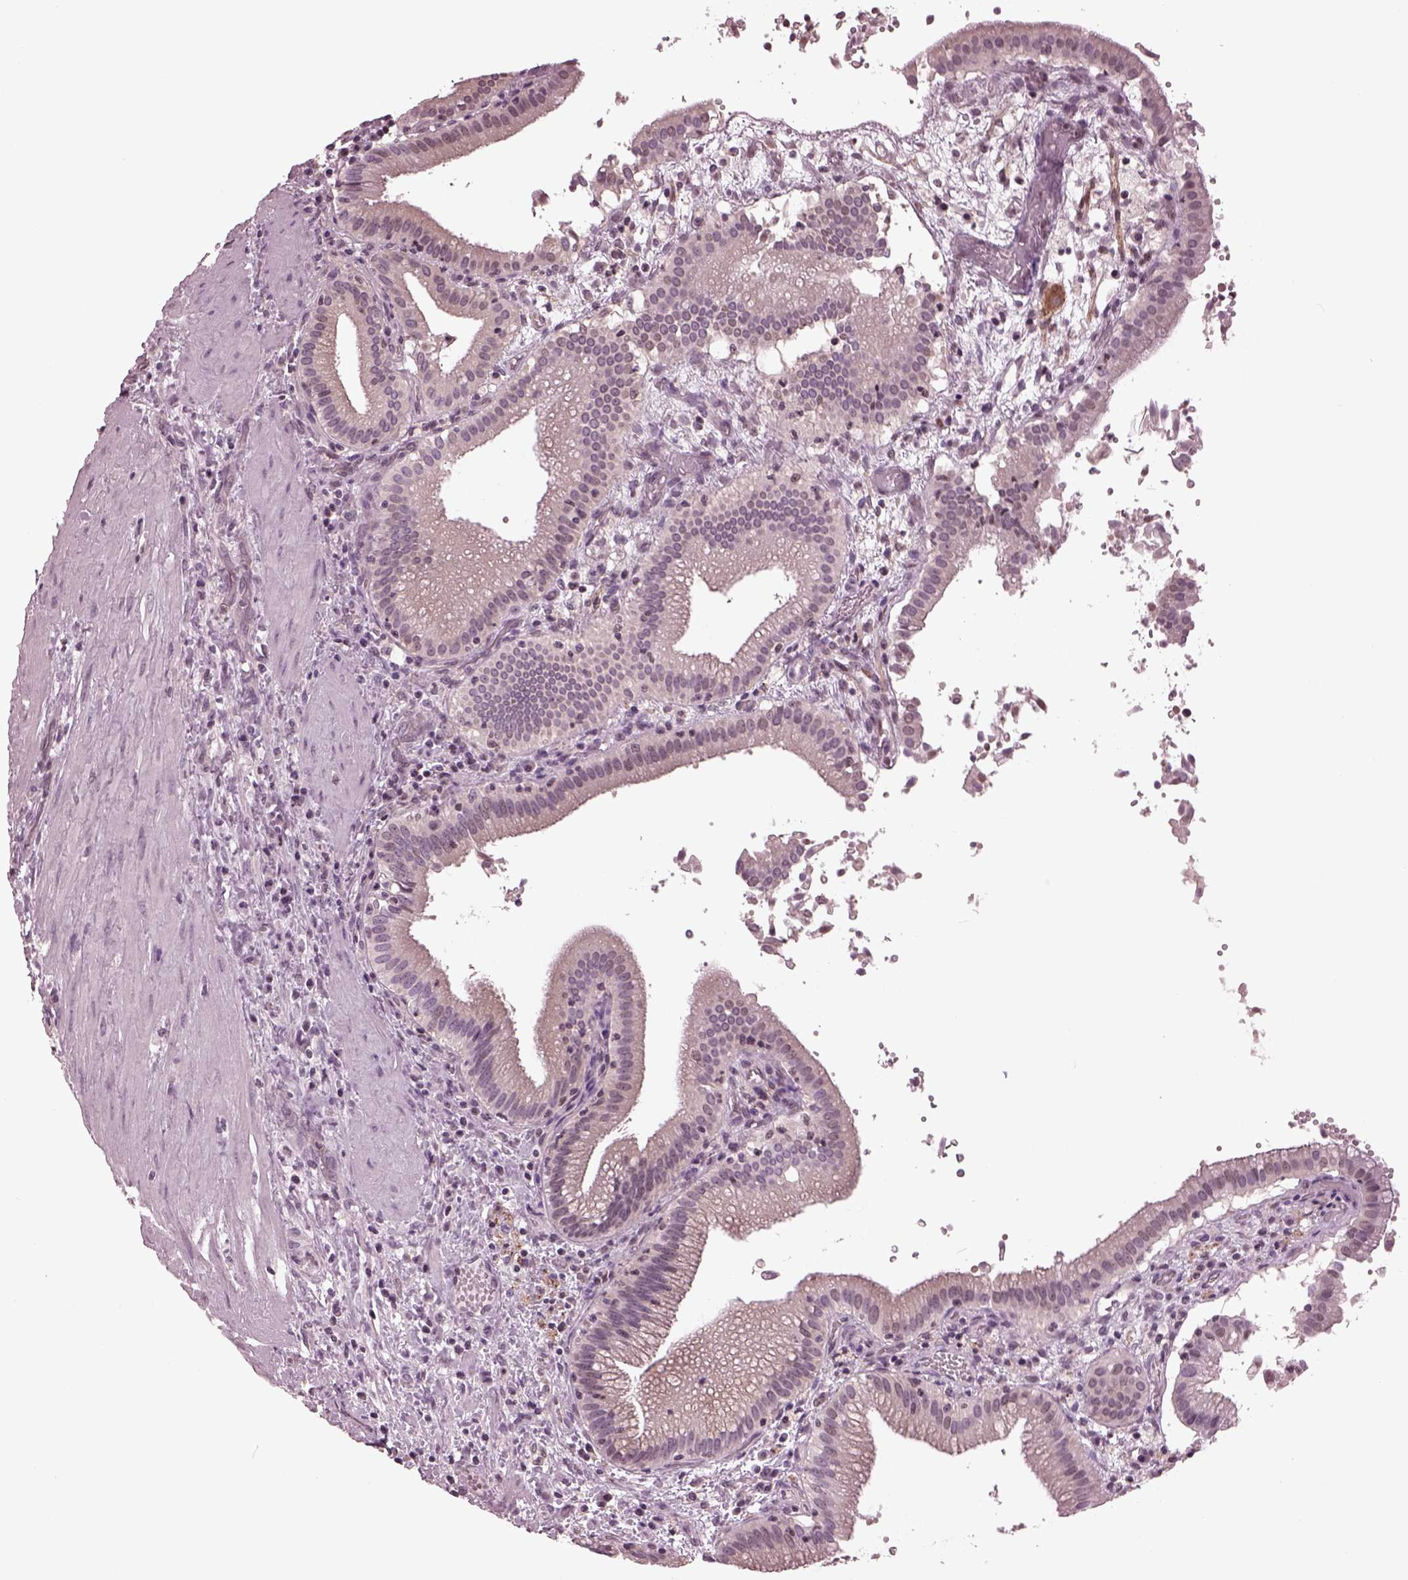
{"staining": {"intensity": "negative", "quantity": "none", "location": "none"}, "tissue": "gallbladder", "cell_type": "Glandular cells", "image_type": "normal", "snomed": [{"axis": "morphology", "description": "Normal tissue, NOS"}, {"axis": "topography", "description": "Gallbladder"}], "caption": "The histopathology image reveals no staining of glandular cells in normal gallbladder.", "gene": "GAL", "patient": {"sex": "male", "age": 42}}